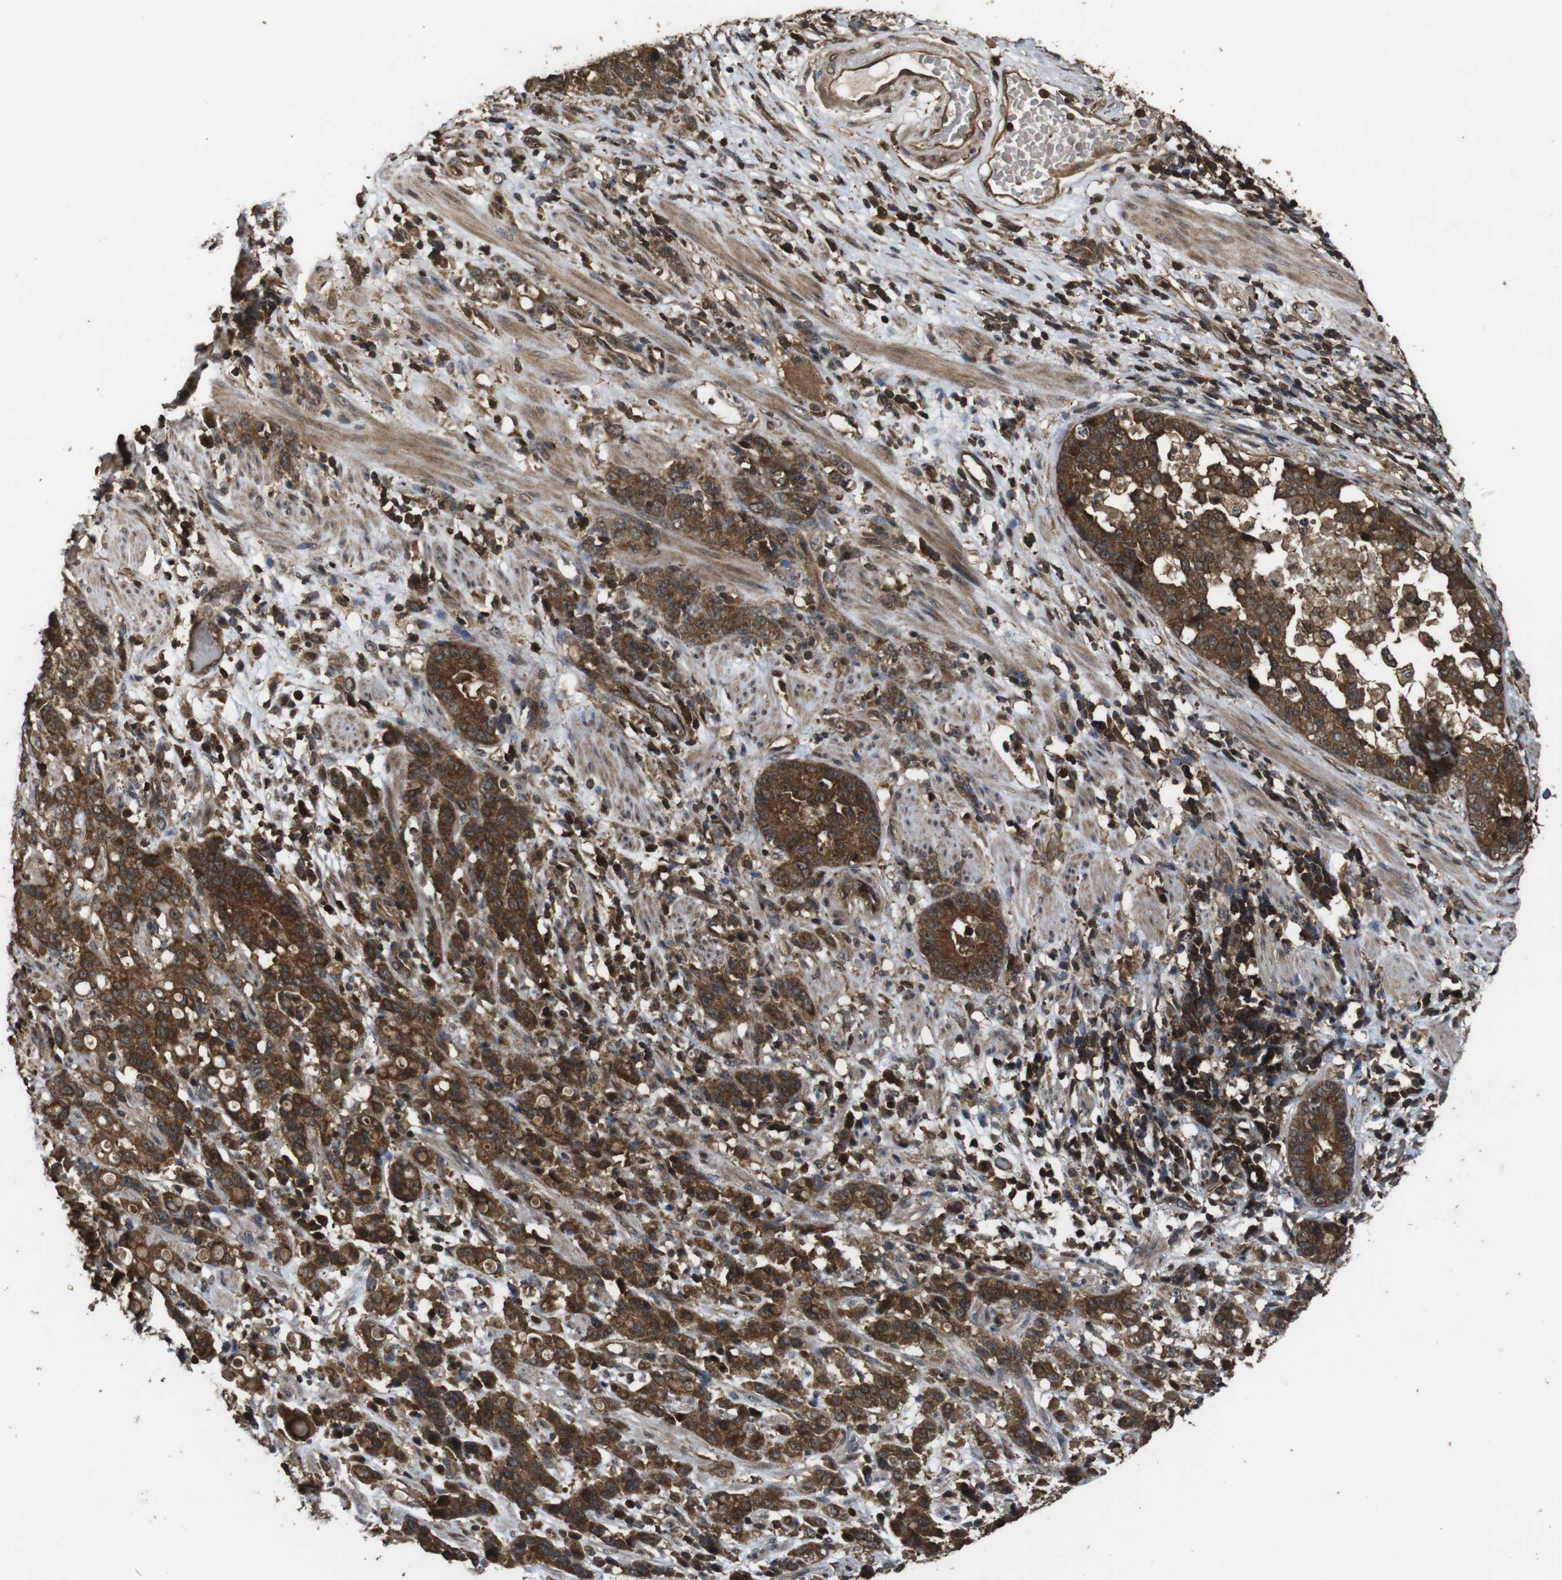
{"staining": {"intensity": "strong", "quantity": ">75%", "location": "cytoplasmic/membranous"}, "tissue": "stomach cancer", "cell_type": "Tumor cells", "image_type": "cancer", "snomed": [{"axis": "morphology", "description": "Adenocarcinoma, NOS"}, {"axis": "topography", "description": "Stomach, lower"}], "caption": "Protein expression analysis of human adenocarcinoma (stomach) reveals strong cytoplasmic/membranous expression in approximately >75% of tumor cells. (brown staining indicates protein expression, while blue staining denotes nuclei).", "gene": "BAG4", "patient": {"sex": "male", "age": 88}}